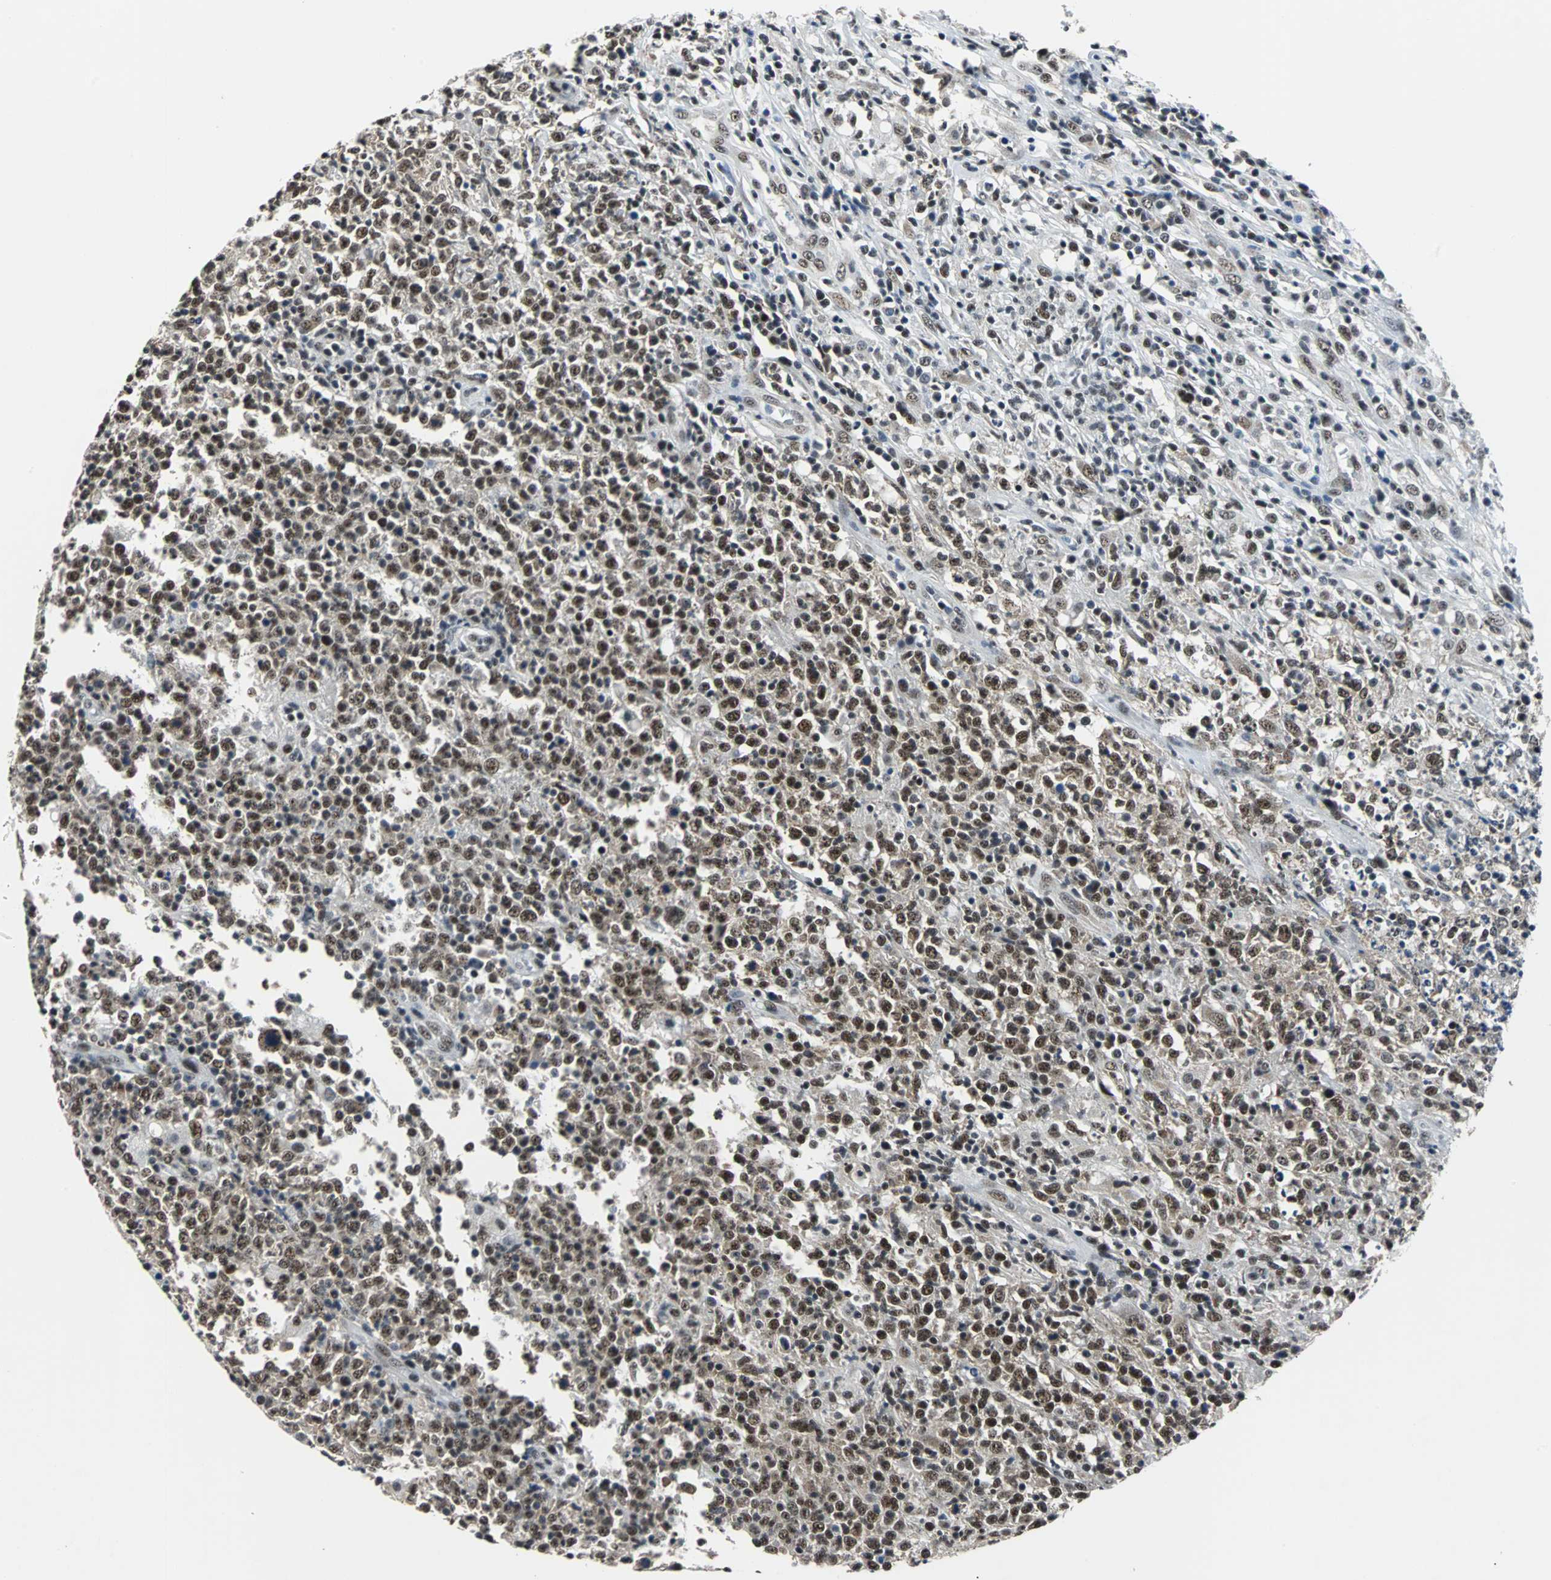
{"staining": {"intensity": "strong", "quantity": ">75%", "location": "nuclear"}, "tissue": "lymphoma", "cell_type": "Tumor cells", "image_type": "cancer", "snomed": [{"axis": "morphology", "description": "Malignant lymphoma, non-Hodgkin's type, High grade"}, {"axis": "topography", "description": "Lymph node"}], "caption": "High-grade malignant lymphoma, non-Hodgkin's type stained for a protein shows strong nuclear positivity in tumor cells.", "gene": "USP28", "patient": {"sex": "female", "age": 84}}